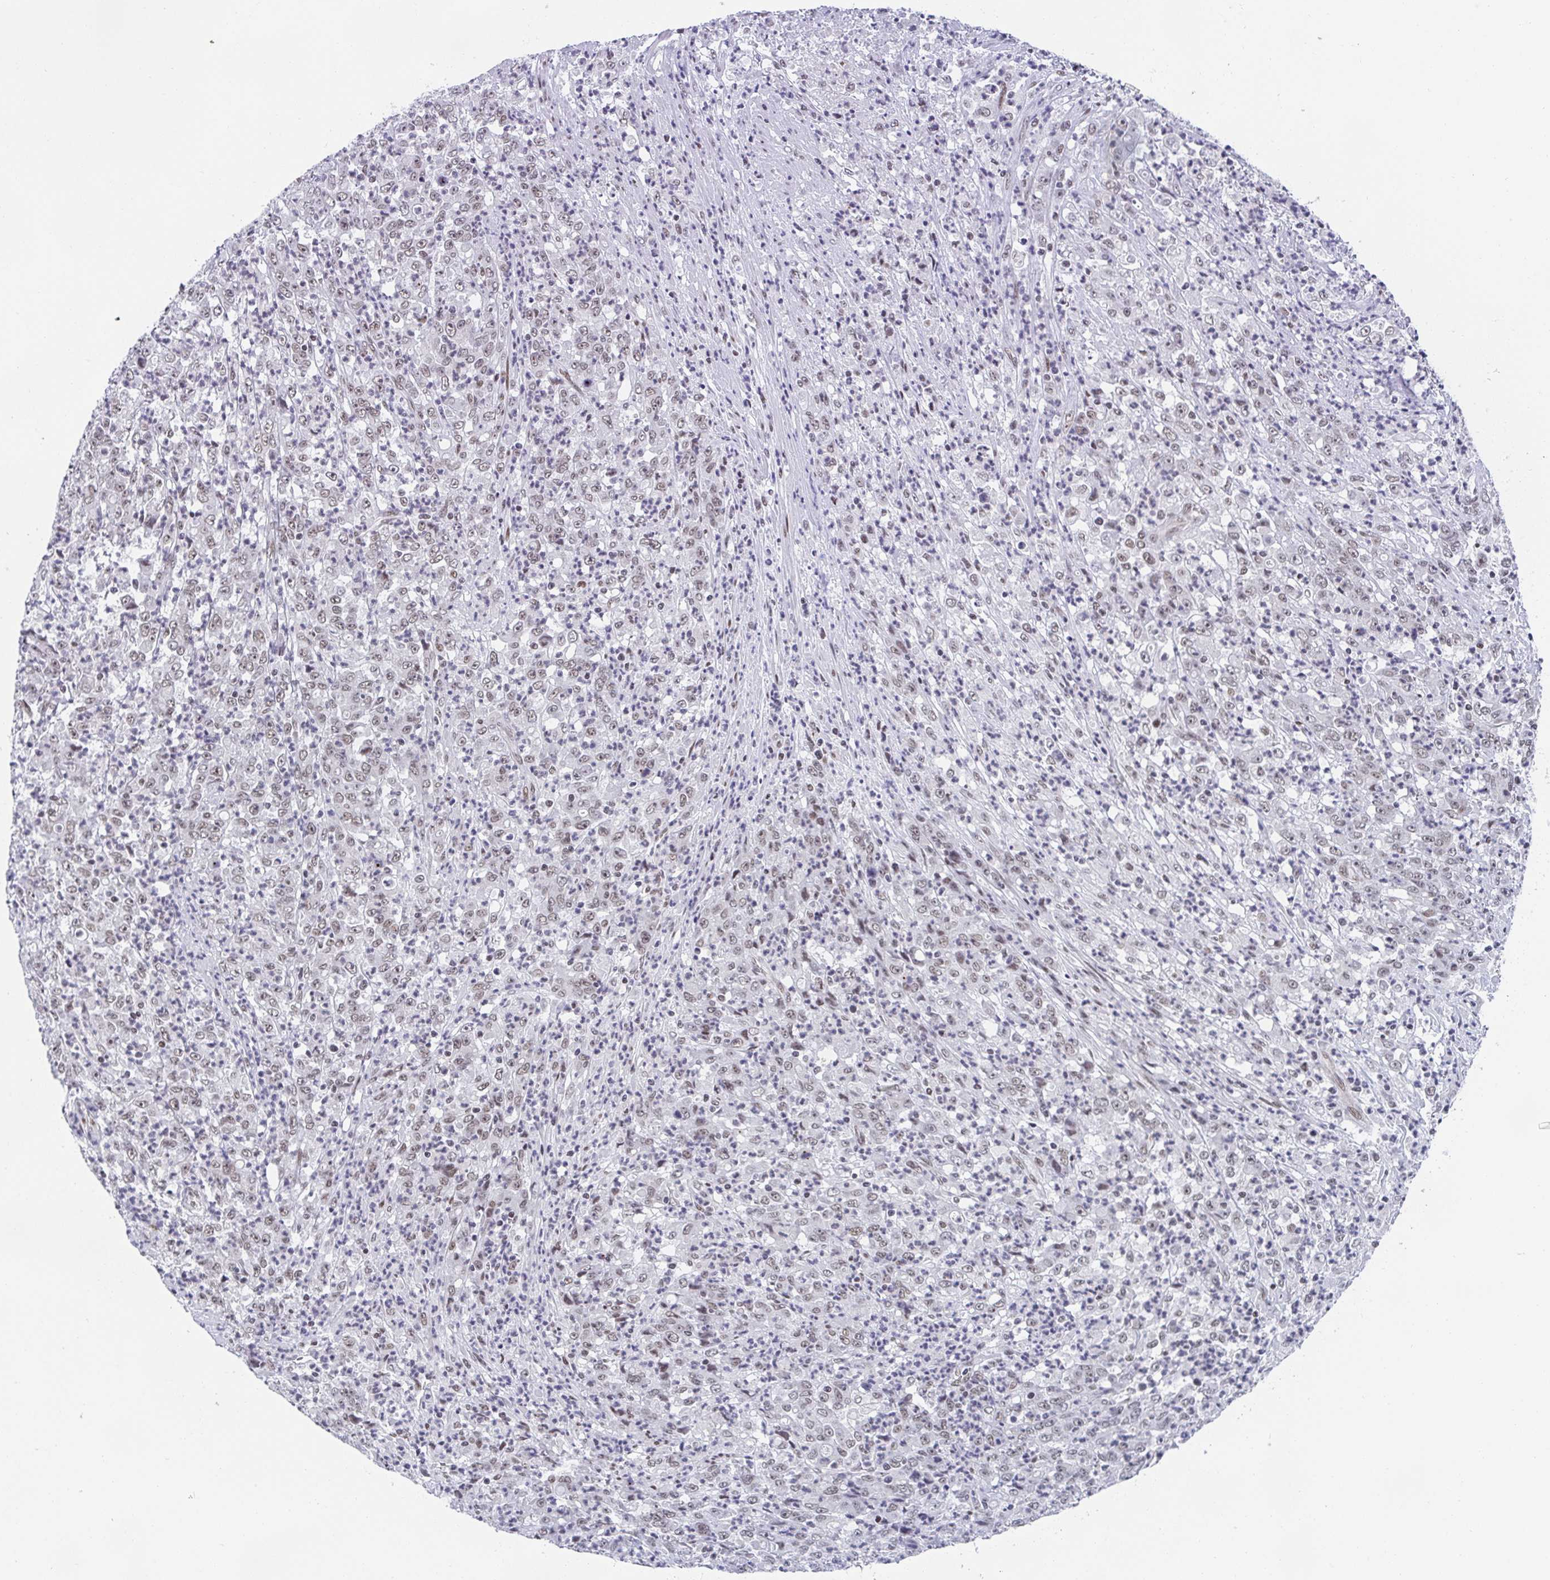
{"staining": {"intensity": "moderate", "quantity": ">75%", "location": "nuclear"}, "tissue": "stomach cancer", "cell_type": "Tumor cells", "image_type": "cancer", "snomed": [{"axis": "morphology", "description": "Adenocarcinoma, NOS"}, {"axis": "topography", "description": "Stomach, lower"}], "caption": "Human adenocarcinoma (stomach) stained with a protein marker reveals moderate staining in tumor cells.", "gene": "SLC7A10", "patient": {"sex": "female", "age": 71}}